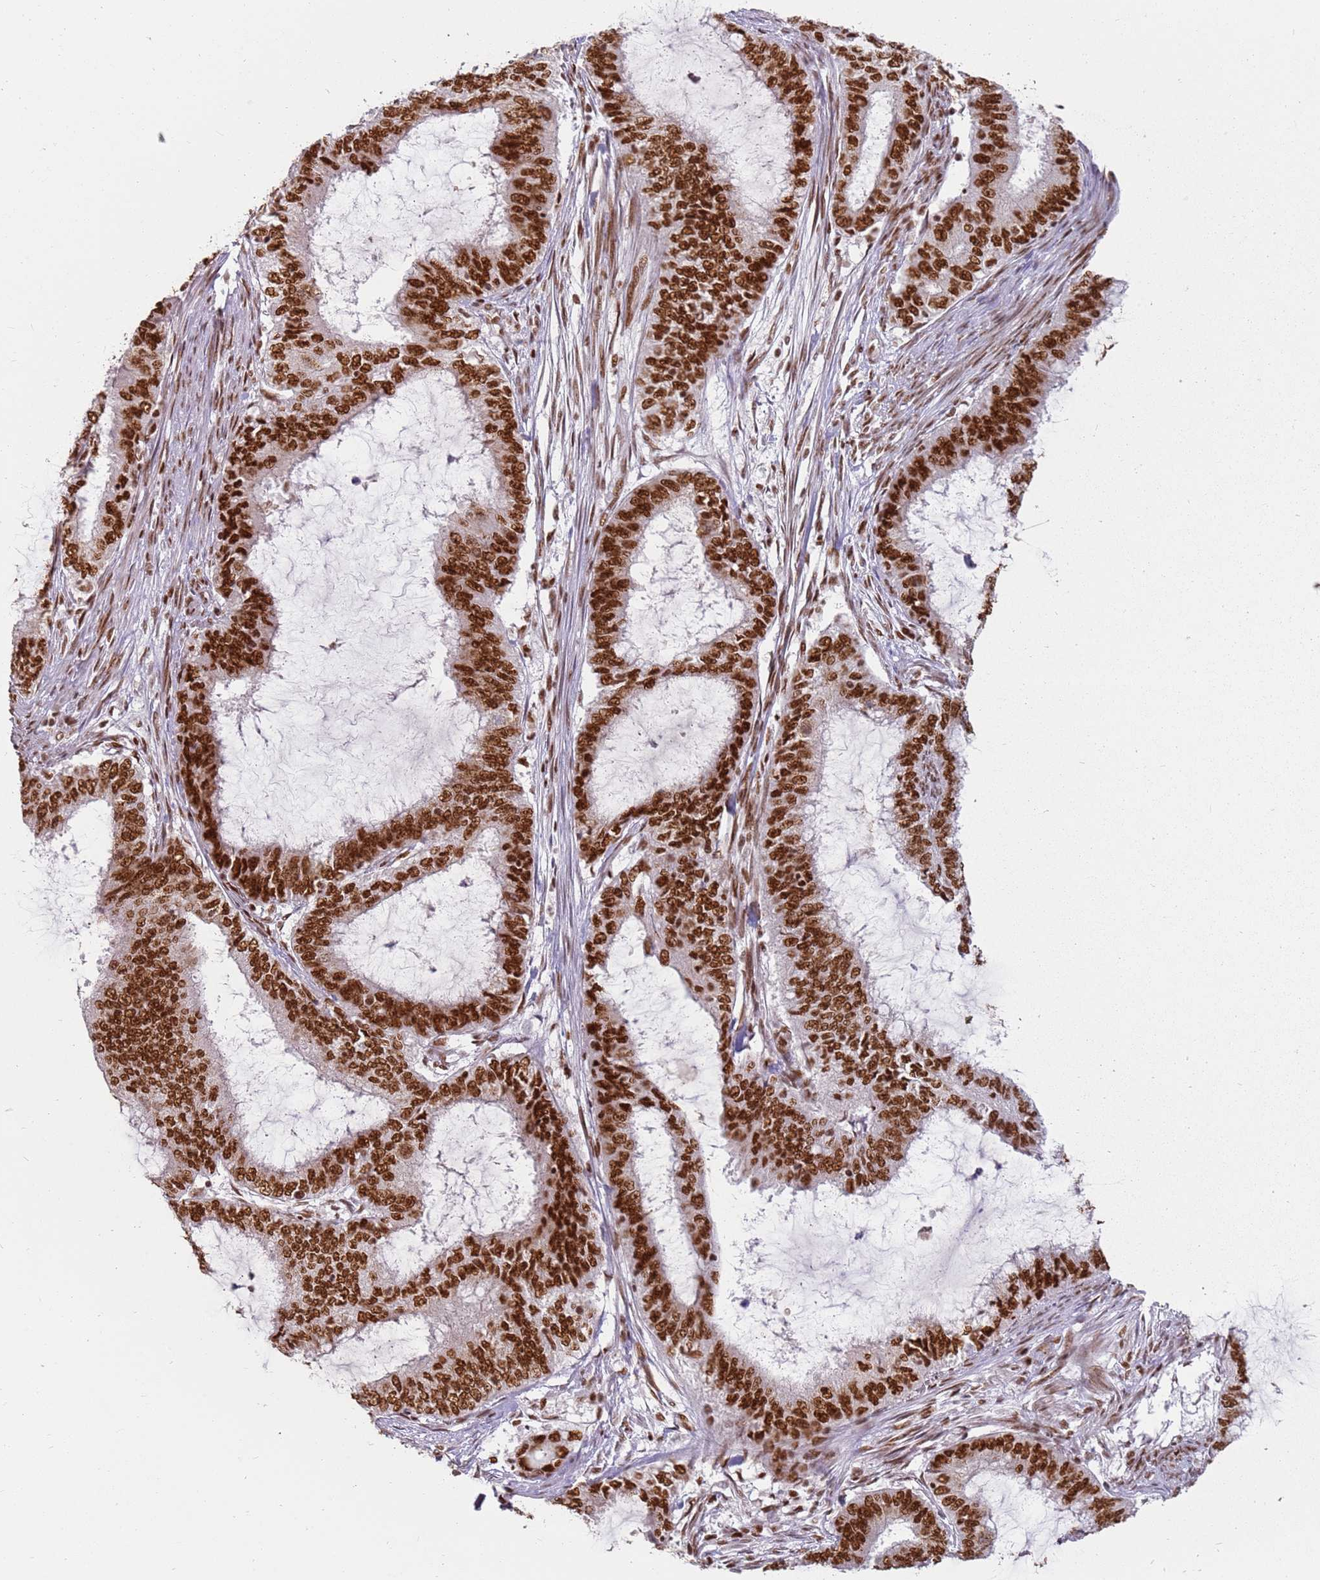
{"staining": {"intensity": "strong", "quantity": ">75%", "location": "nuclear"}, "tissue": "endometrial cancer", "cell_type": "Tumor cells", "image_type": "cancer", "snomed": [{"axis": "morphology", "description": "Adenocarcinoma, NOS"}, {"axis": "topography", "description": "Endometrium"}], "caption": "Strong nuclear protein positivity is seen in about >75% of tumor cells in adenocarcinoma (endometrial).", "gene": "TENT4A", "patient": {"sex": "female", "age": 51}}